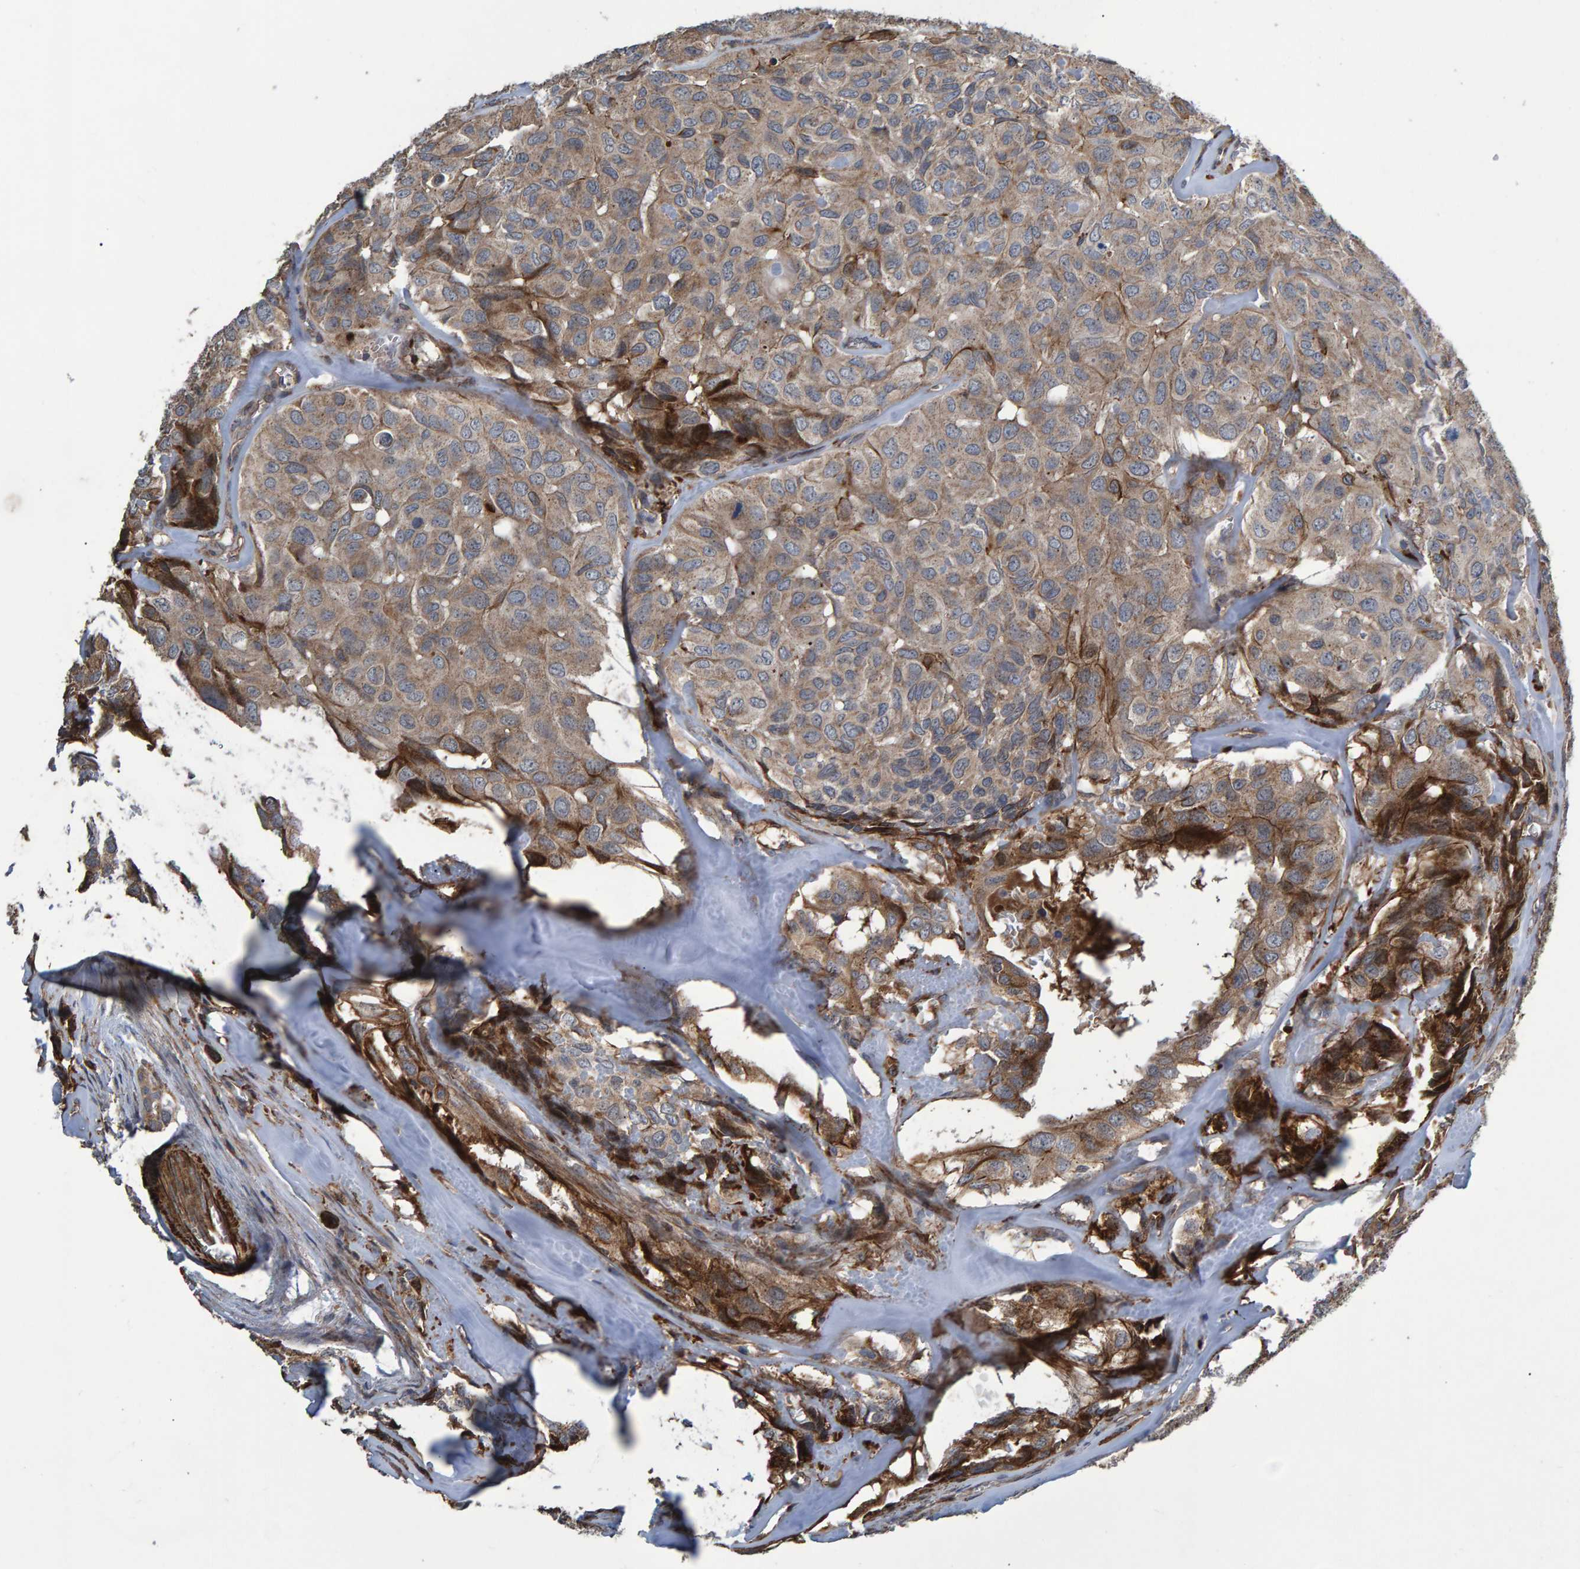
{"staining": {"intensity": "moderate", "quantity": ">75%", "location": "cytoplasmic/membranous"}, "tissue": "head and neck cancer", "cell_type": "Tumor cells", "image_type": "cancer", "snomed": [{"axis": "morphology", "description": "Adenocarcinoma, NOS"}, {"axis": "topography", "description": "Salivary gland, NOS"}, {"axis": "topography", "description": "Head-Neck"}], "caption": "Protein expression analysis of head and neck cancer (adenocarcinoma) demonstrates moderate cytoplasmic/membranous staining in approximately >75% of tumor cells. Nuclei are stained in blue.", "gene": "SLIT2", "patient": {"sex": "female", "age": 76}}